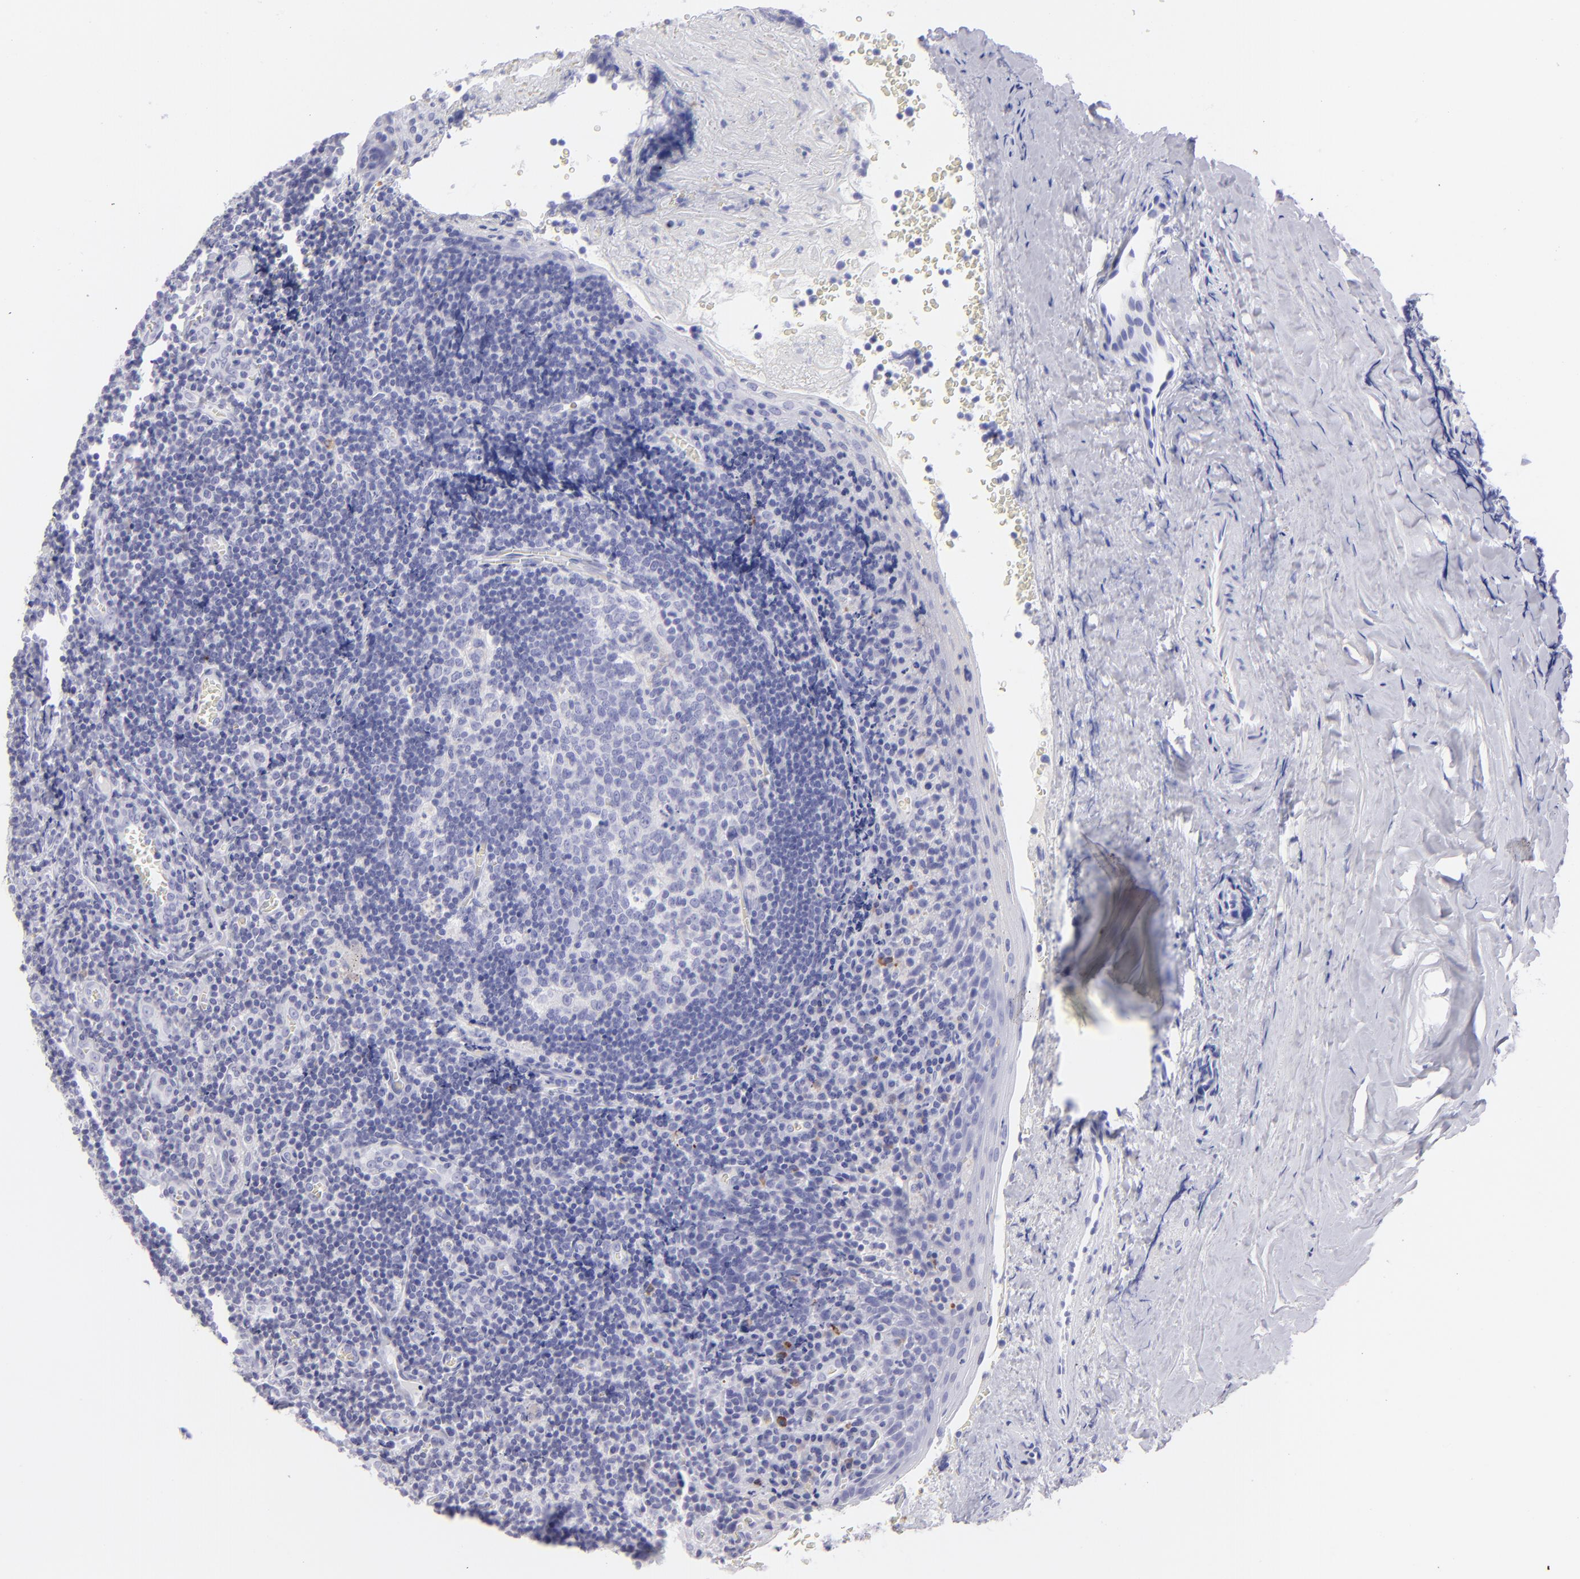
{"staining": {"intensity": "negative", "quantity": "none", "location": "none"}, "tissue": "tonsil", "cell_type": "Germinal center cells", "image_type": "normal", "snomed": [{"axis": "morphology", "description": "Normal tissue, NOS"}, {"axis": "topography", "description": "Tonsil"}], "caption": "DAB immunohistochemical staining of normal tonsil demonstrates no significant staining in germinal center cells. (Brightfield microscopy of DAB (3,3'-diaminobenzidine) immunohistochemistry at high magnification).", "gene": "SLC1A2", "patient": {"sex": "male", "age": 20}}